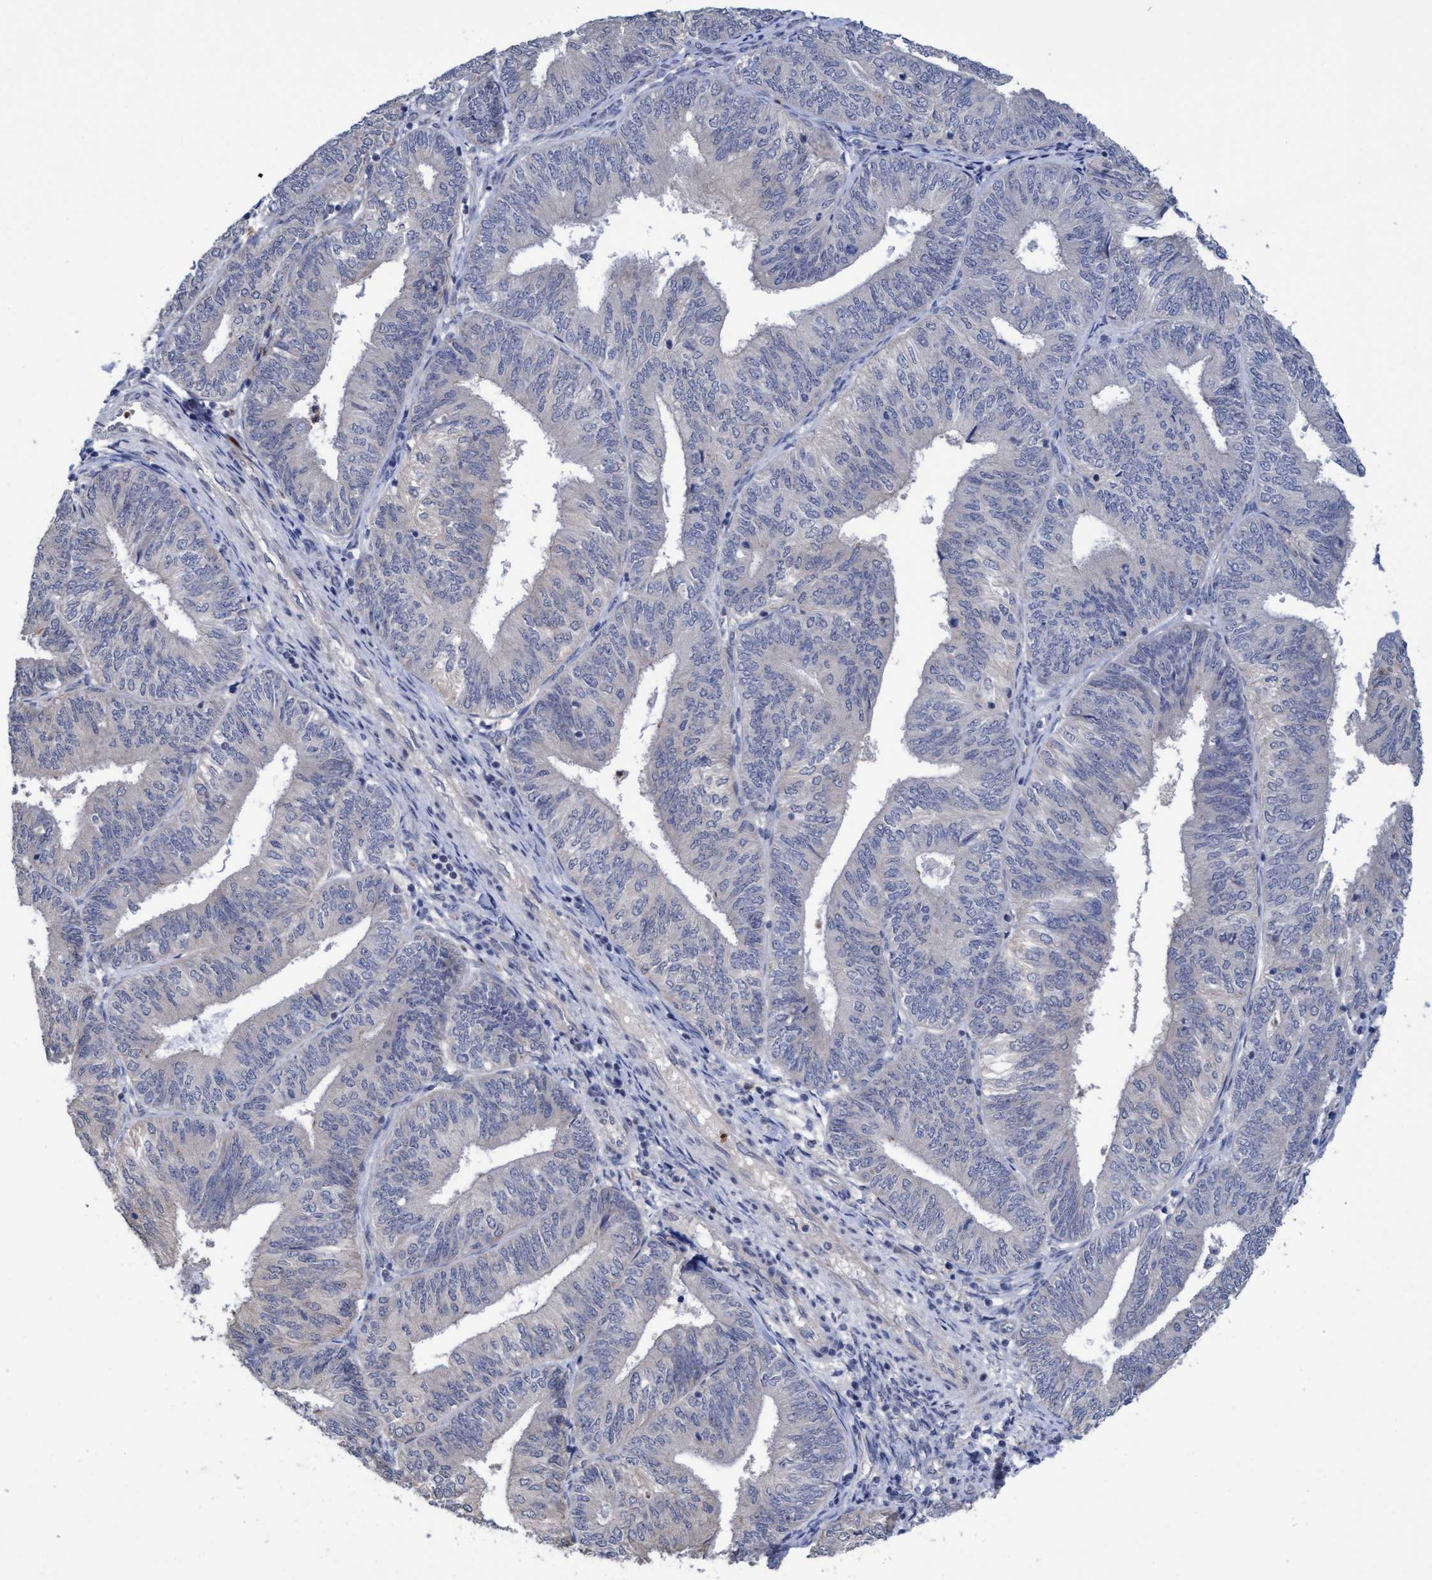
{"staining": {"intensity": "negative", "quantity": "none", "location": "none"}, "tissue": "endometrial cancer", "cell_type": "Tumor cells", "image_type": "cancer", "snomed": [{"axis": "morphology", "description": "Adenocarcinoma, NOS"}, {"axis": "topography", "description": "Endometrium"}], "caption": "IHC image of neoplastic tissue: endometrial adenocarcinoma stained with DAB displays no significant protein positivity in tumor cells.", "gene": "SEMA4D", "patient": {"sex": "female", "age": 58}}